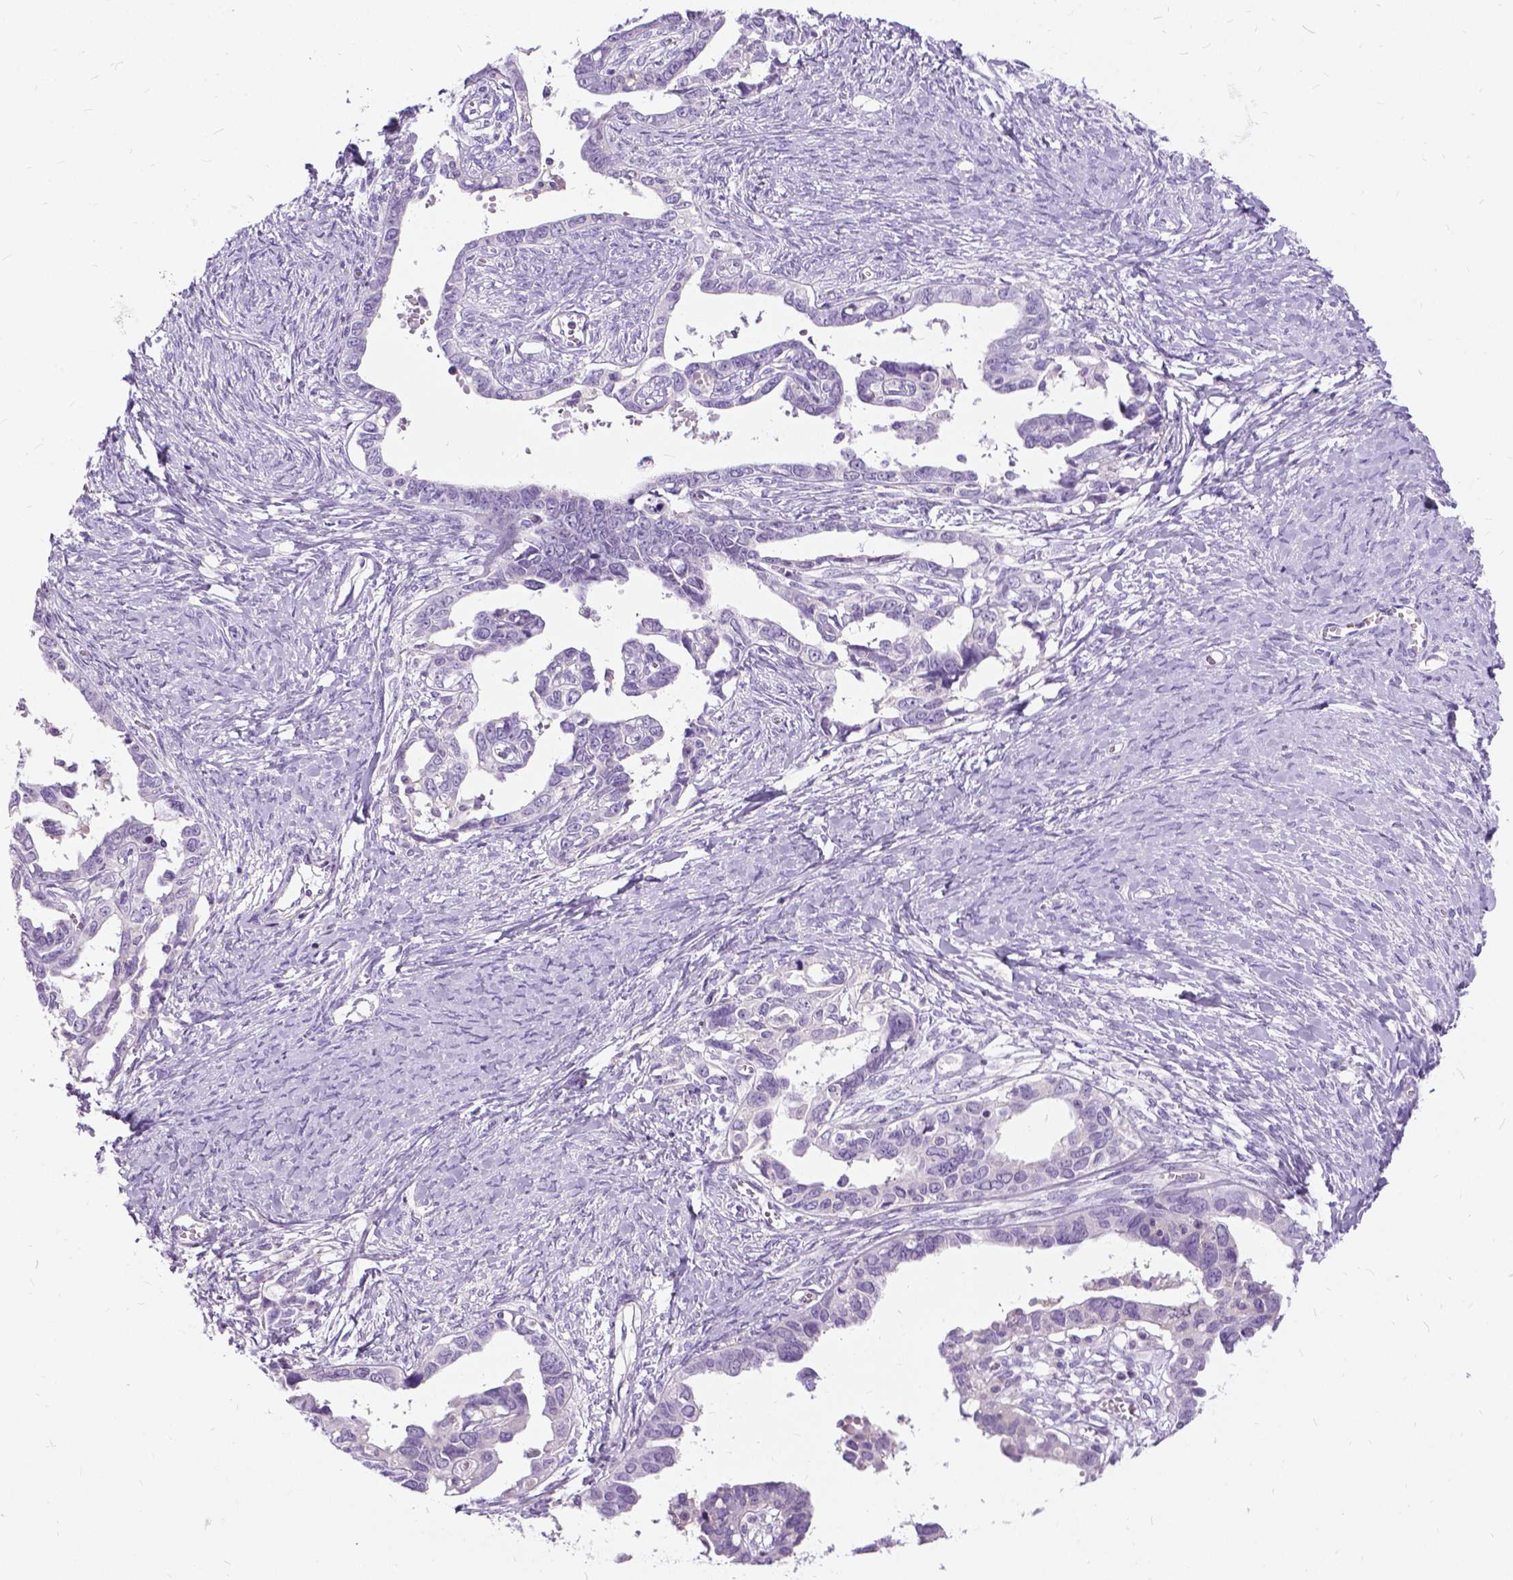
{"staining": {"intensity": "negative", "quantity": "none", "location": "none"}, "tissue": "ovarian cancer", "cell_type": "Tumor cells", "image_type": "cancer", "snomed": [{"axis": "morphology", "description": "Cystadenocarcinoma, serous, NOS"}, {"axis": "topography", "description": "Ovary"}], "caption": "Immunohistochemical staining of ovarian cancer (serous cystadenocarcinoma) exhibits no significant staining in tumor cells. (Stains: DAB (3,3'-diaminobenzidine) IHC with hematoxylin counter stain, Microscopy: brightfield microscopy at high magnification).", "gene": "JAK3", "patient": {"sex": "female", "age": 69}}